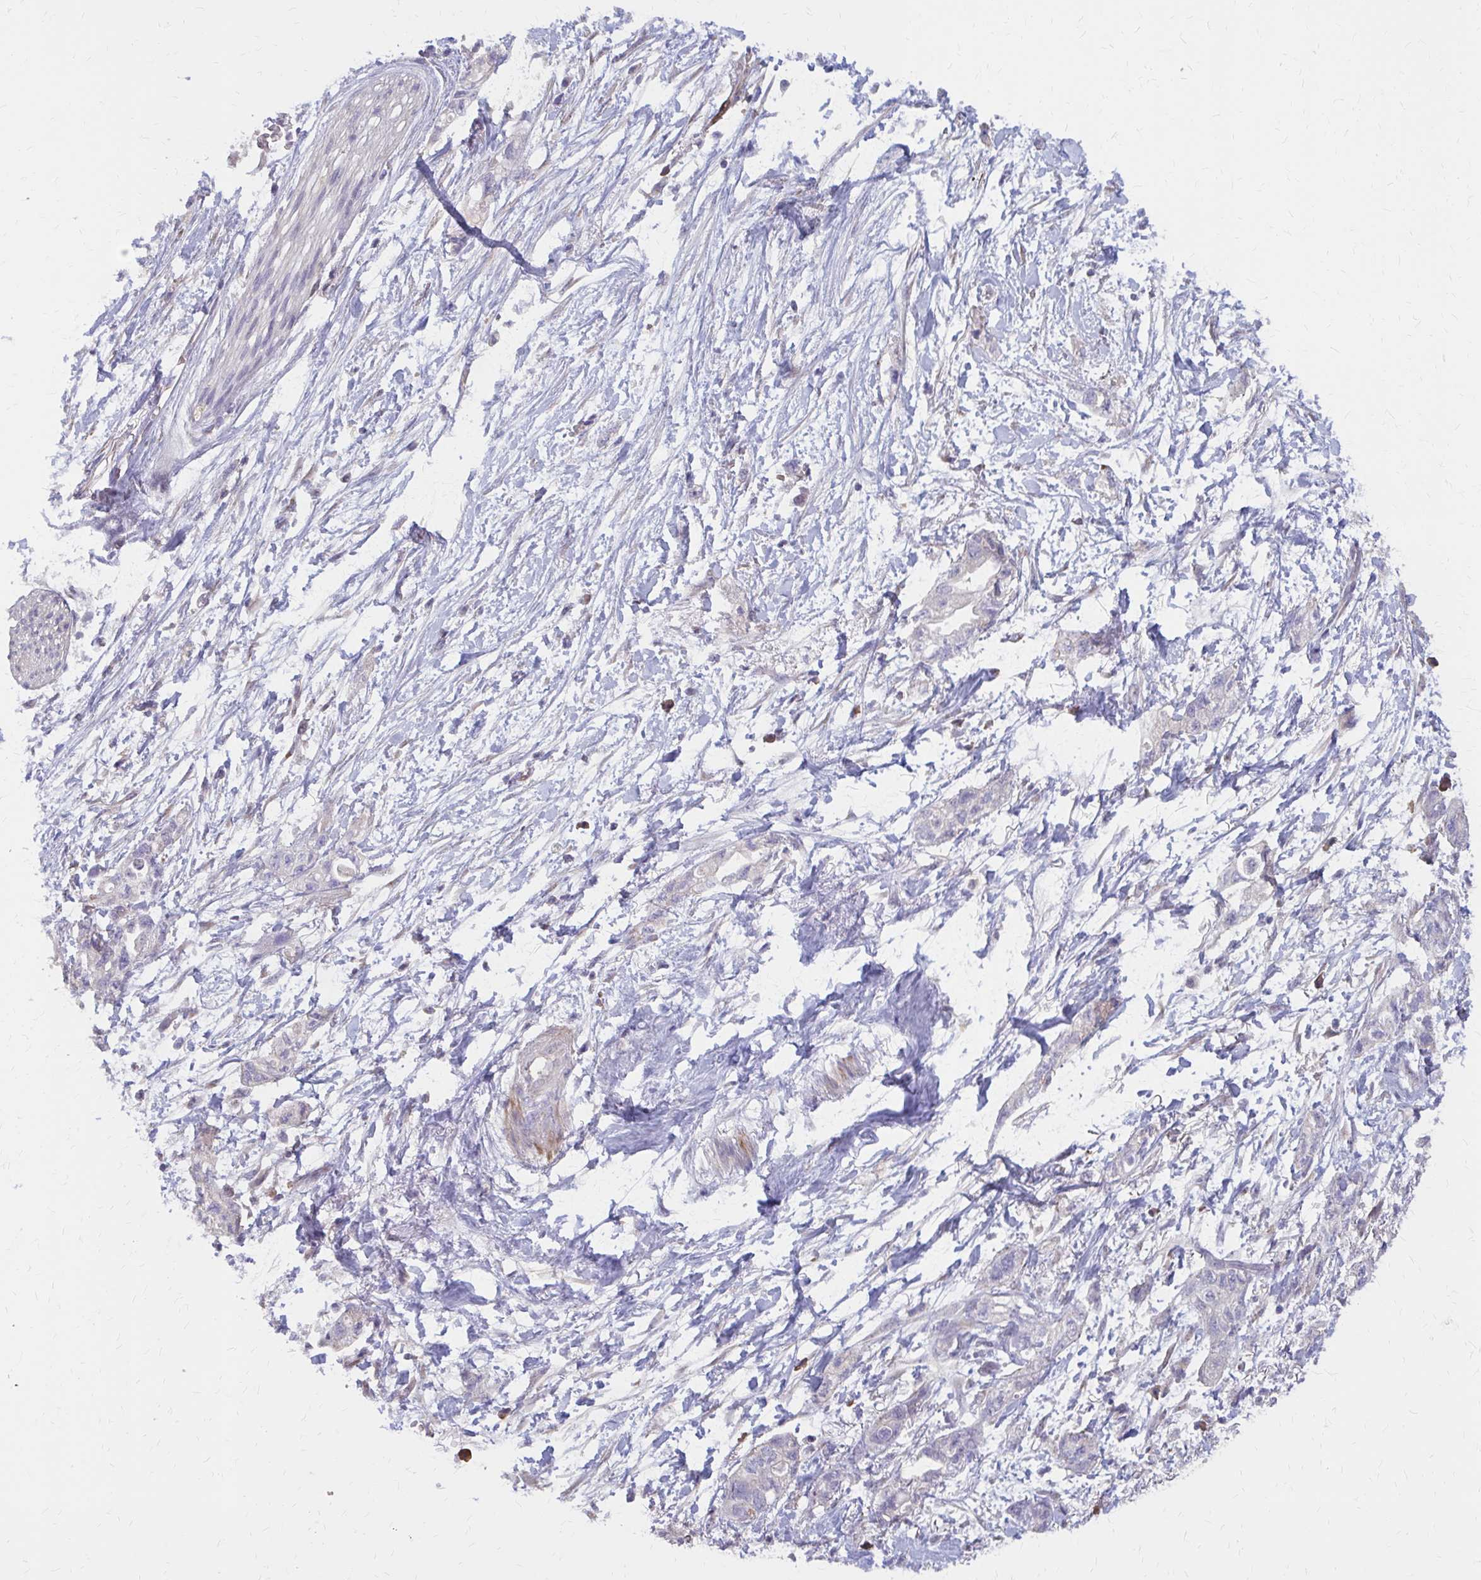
{"staining": {"intensity": "negative", "quantity": "none", "location": "none"}, "tissue": "pancreatic cancer", "cell_type": "Tumor cells", "image_type": "cancer", "snomed": [{"axis": "morphology", "description": "Adenocarcinoma, NOS"}, {"axis": "topography", "description": "Pancreas"}], "caption": "There is no significant expression in tumor cells of pancreatic adenocarcinoma.", "gene": "IFI44L", "patient": {"sex": "female", "age": 72}}